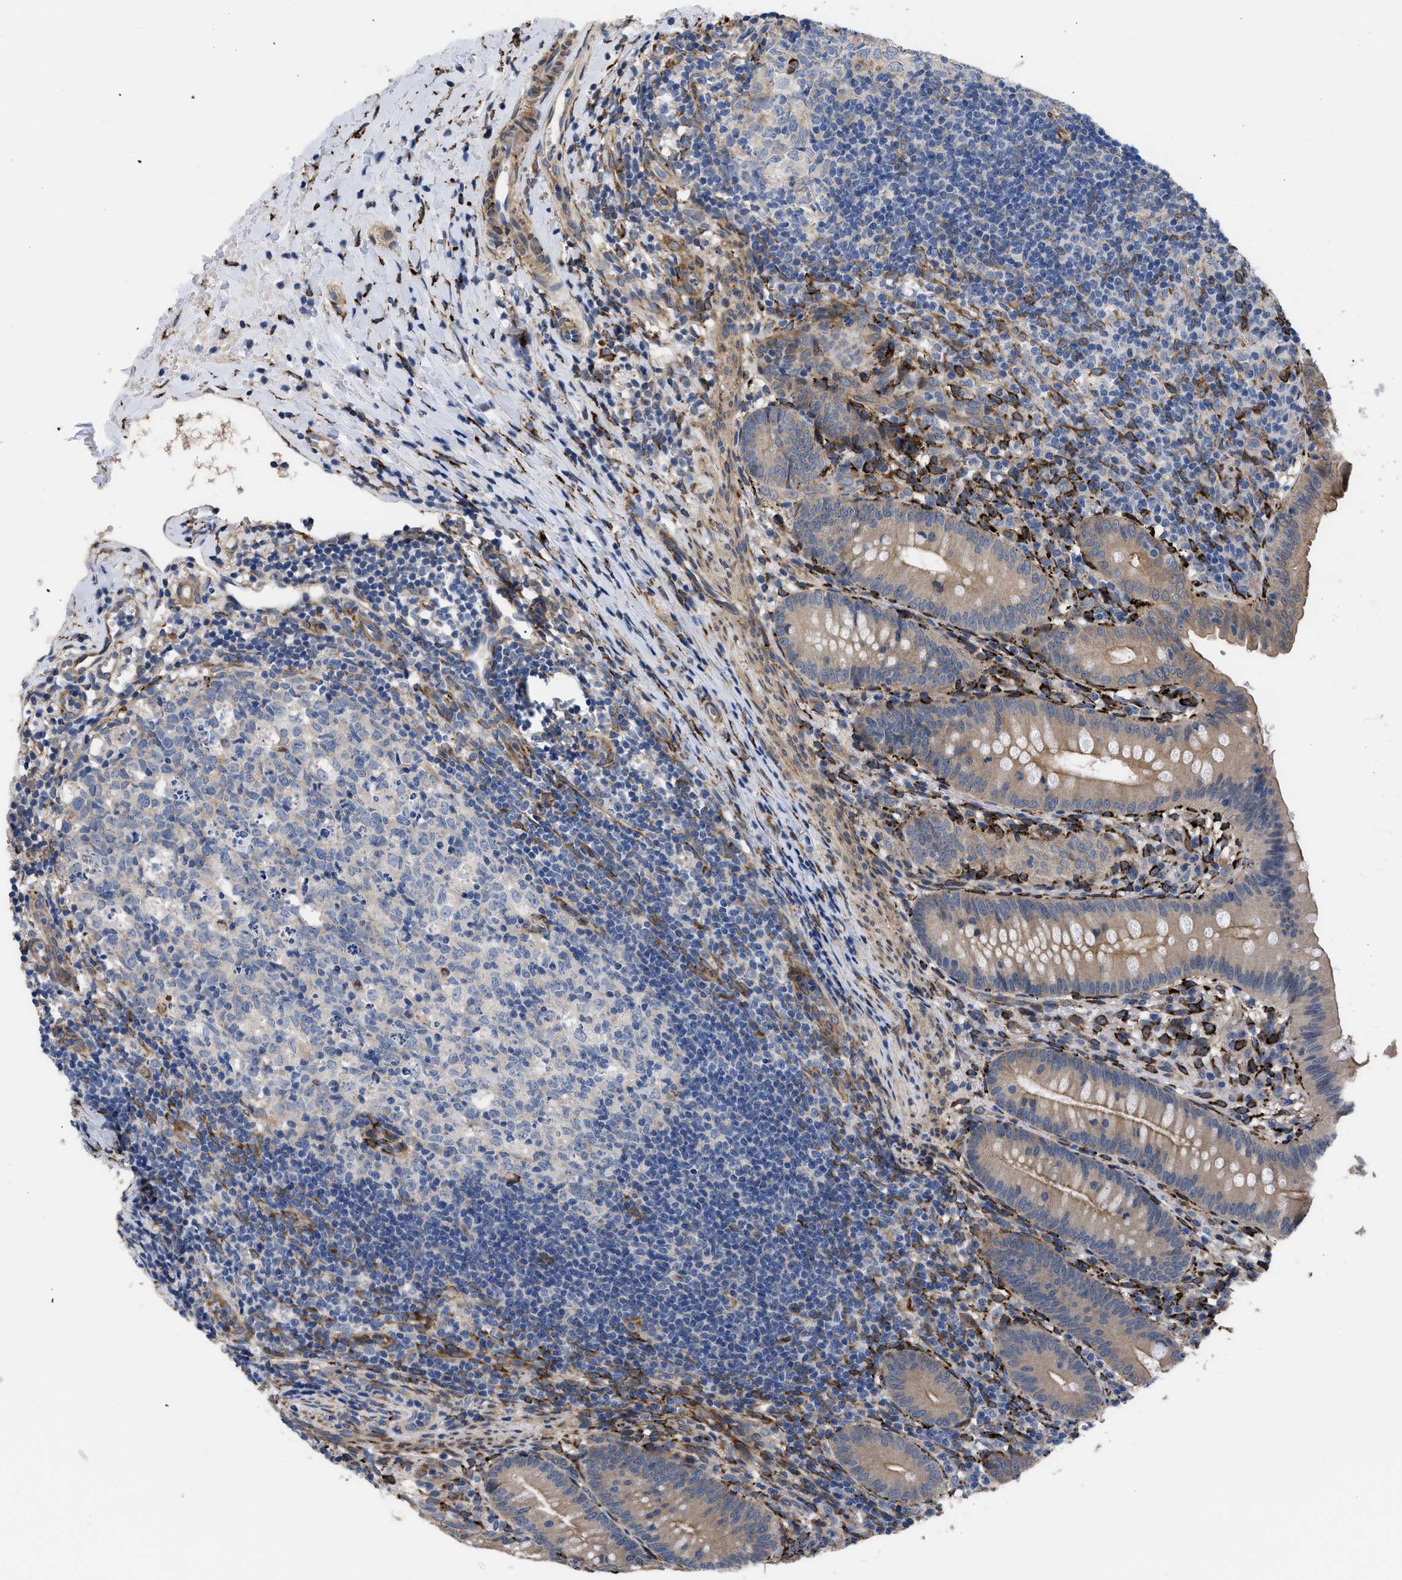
{"staining": {"intensity": "weak", "quantity": "25%-75%", "location": "cytoplasmic/membranous"}, "tissue": "appendix", "cell_type": "Glandular cells", "image_type": "normal", "snomed": [{"axis": "morphology", "description": "Normal tissue, NOS"}, {"axis": "topography", "description": "Appendix"}], "caption": "Appendix stained with a brown dye reveals weak cytoplasmic/membranous positive staining in about 25%-75% of glandular cells.", "gene": "SQLE", "patient": {"sex": "male", "age": 1}}